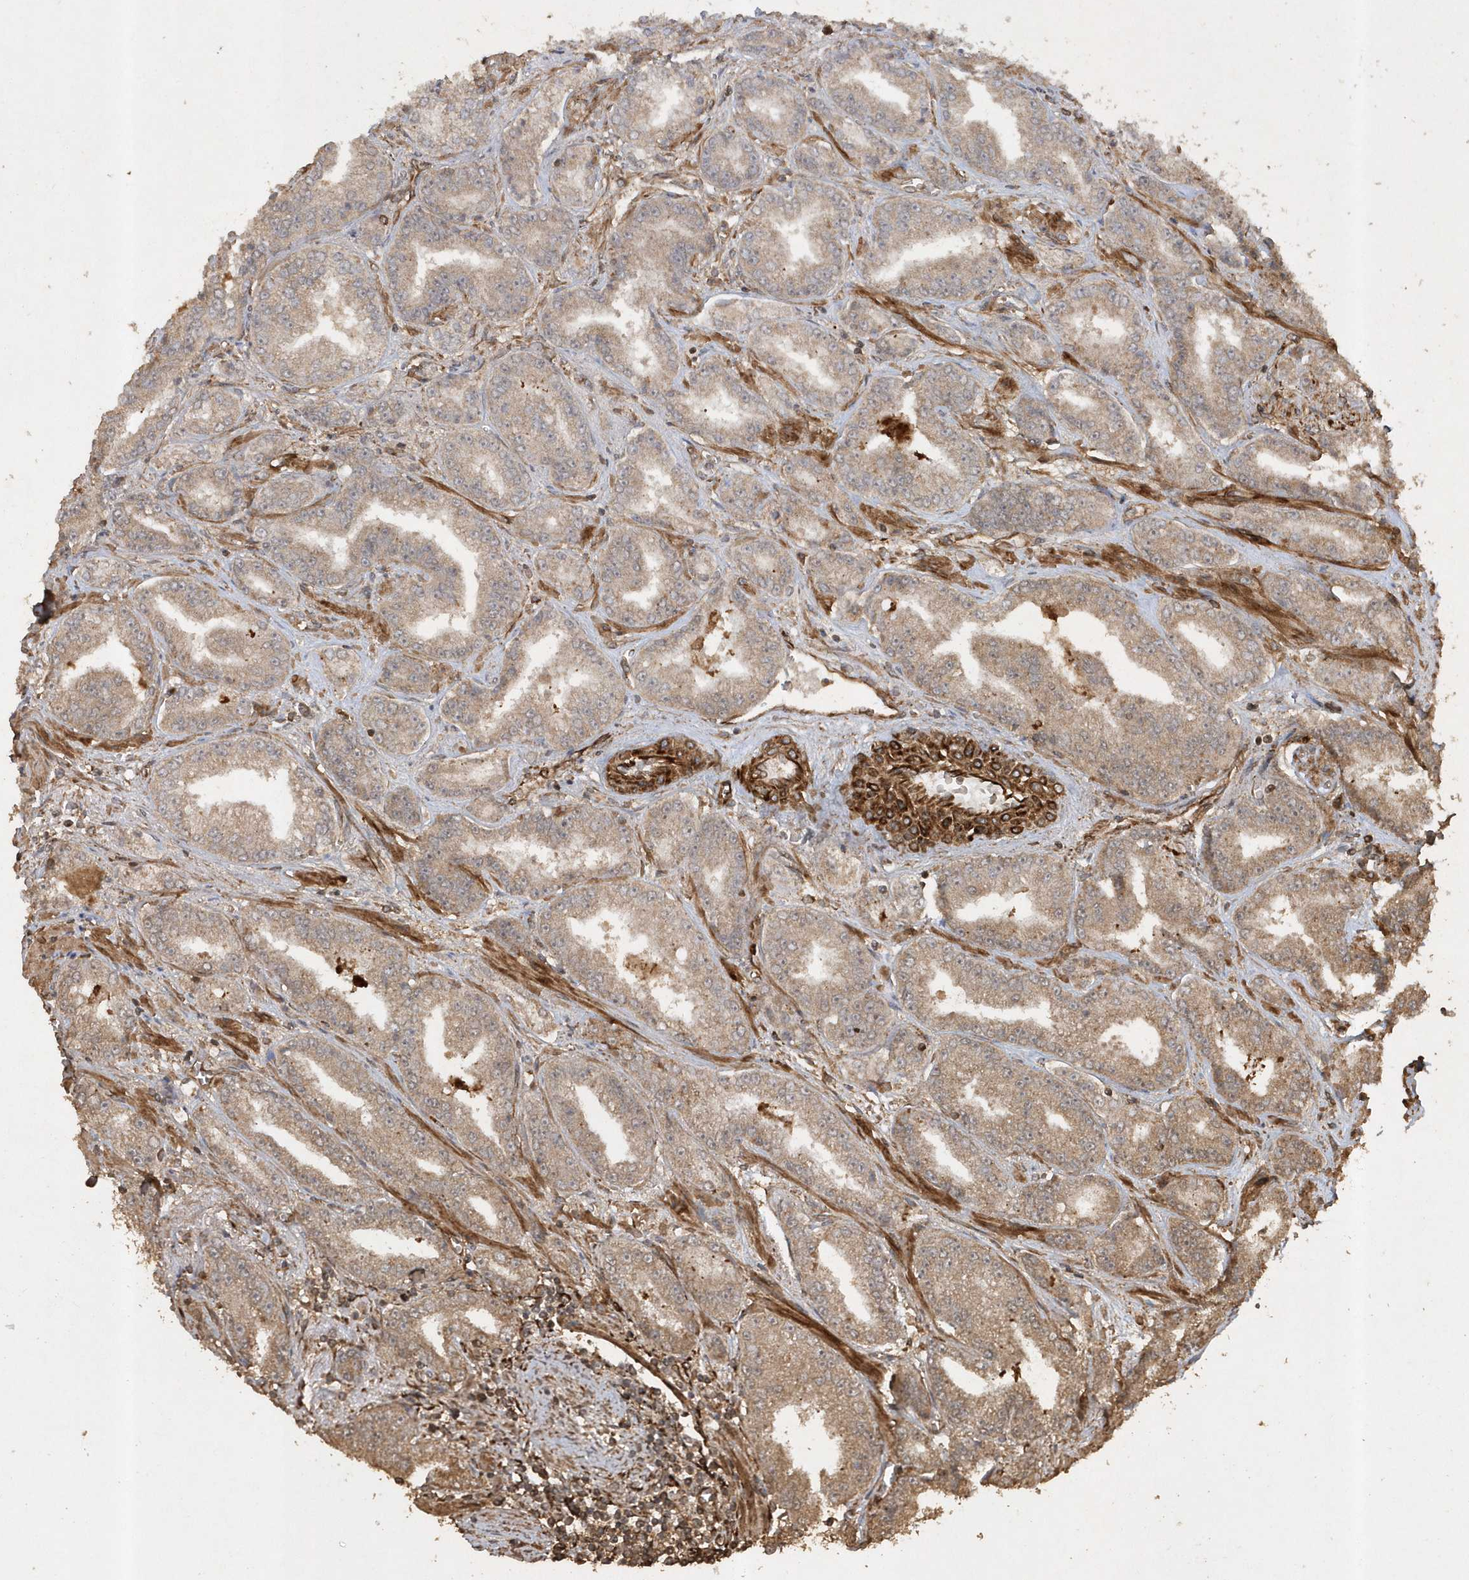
{"staining": {"intensity": "weak", "quantity": ">75%", "location": "cytoplasmic/membranous"}, "tissue": "prostate cancer", "cell_type": "Tumor cells", "image_type": "cancer", "snomed": [{"axis": "morphology", "description": "Adenocarcinoma, High grade"}, {"axis": "topography", "description": "Prostate"}], "caption": "High-grade adenocarcinoma (prostate) stained with immunohistochemistry exhibits weak cytoplasmic/membranous expression in about >75% of tumor cells.", "gene": "AVPI1", "patient": {"sex": "male", "age": 71}}